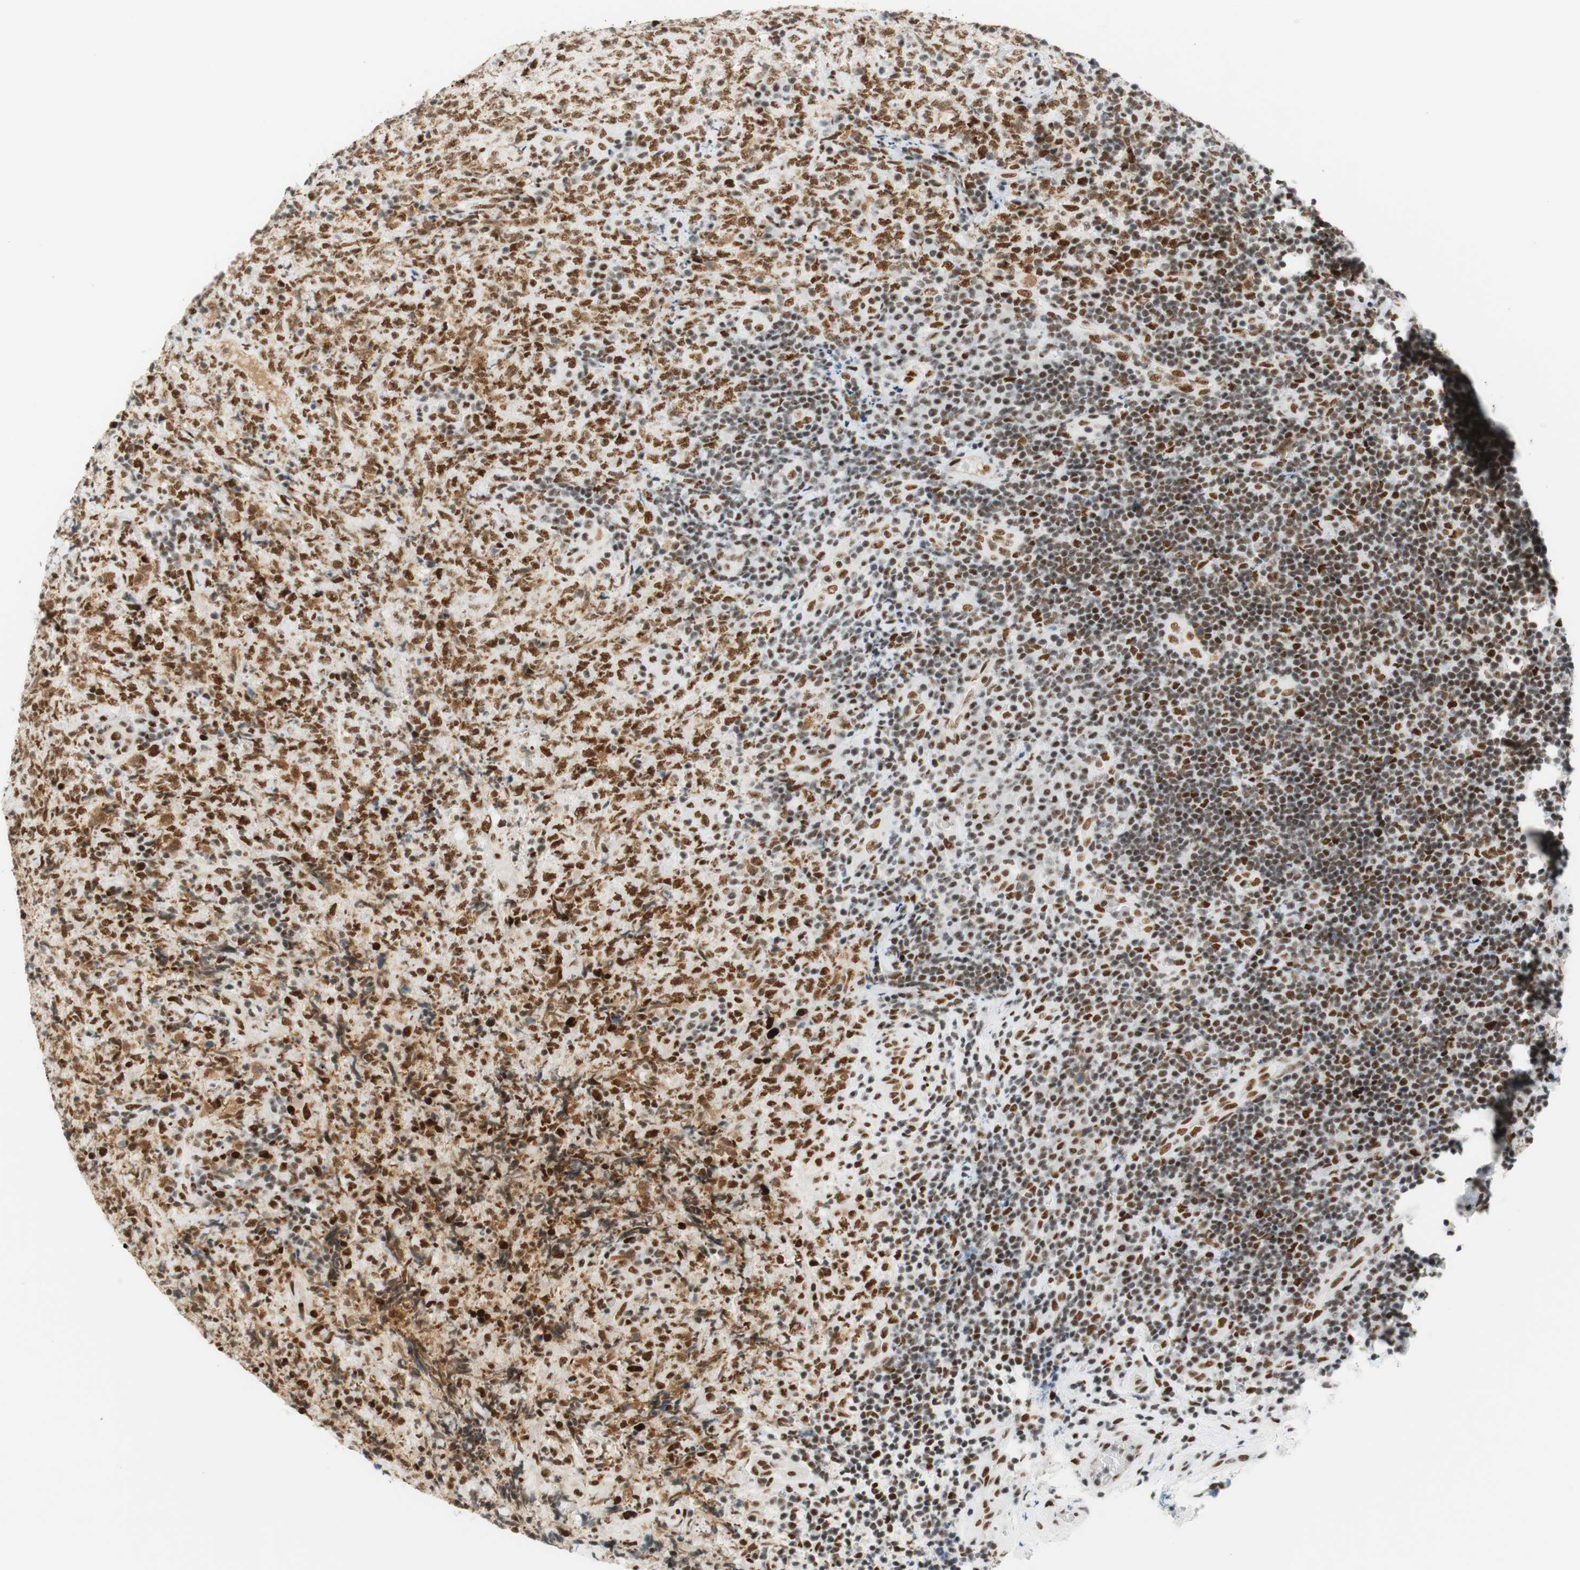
{"staining": {"intensity": "strong", "quantity": "<25%", "location": "nuclear"}, "tissue": "lymphoma", "cell_type": "Tumor cells", "image_type": "cancer", "snomed": [{"axis": "morphology", "description": "Malignant lymphoma, non-Hodgkin's type, High grade"}, {"axis": "topography", "description": "Tonsil"}], "caption": "There is medium levels of strong nuclear positivity in tumor cells of malignant lymphoma, non-Hodgkin's type (high-grade), as demonstrated by immunohistochemical staining (brown color).", "gene": "RNF20", "patient": {"sex": "female", "age": 36}}